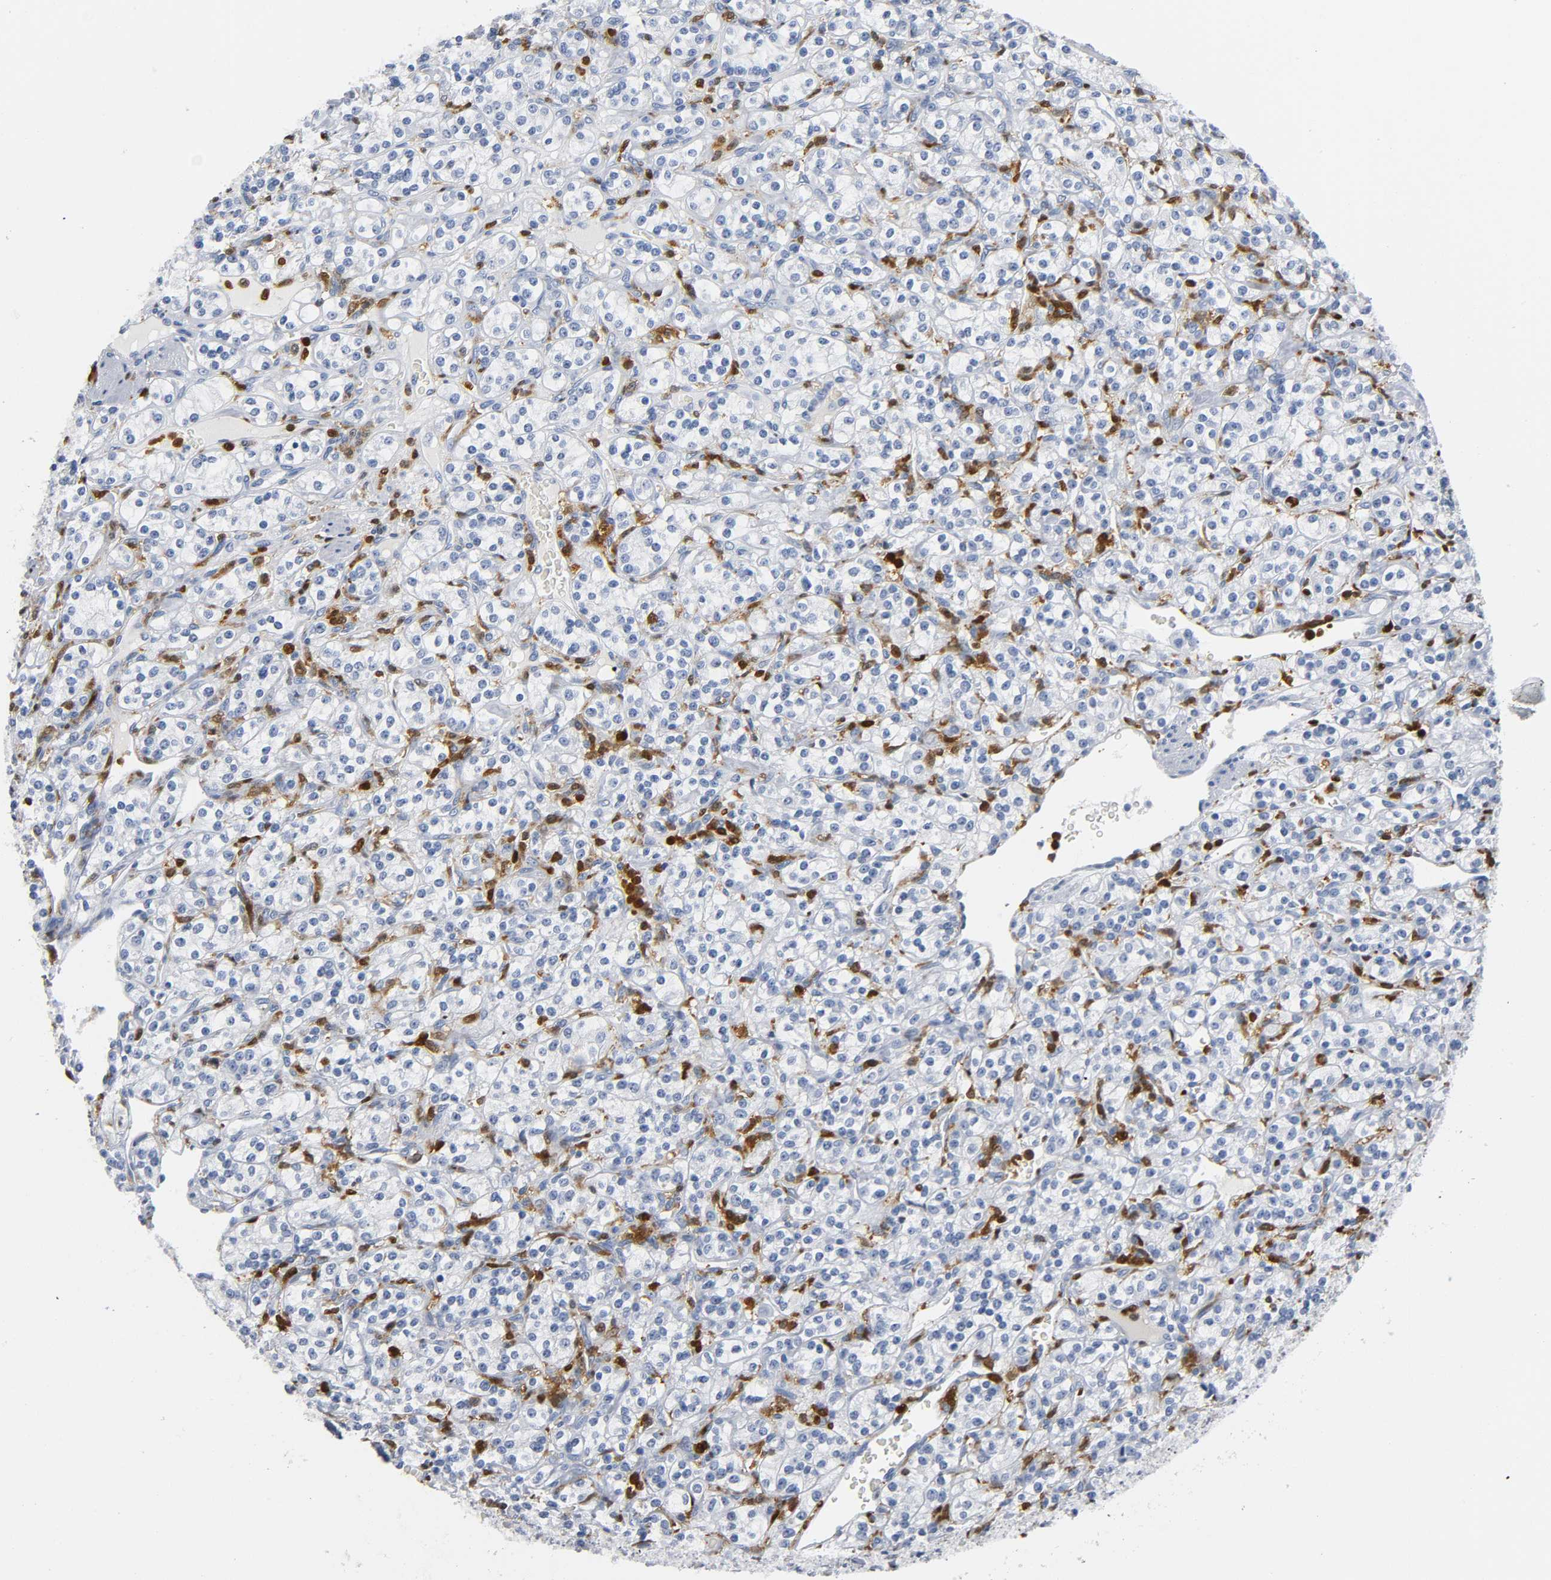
{"staining": {"intensity": "negative", "quantity": "none", "location": "none"}, "tissue": "renal cancer", "cell_type": "Tumor cells", "image_type": "cancer", "snomed": [{"axis": "morphology", "description": "Adenocarcinoma, NOS"}, {"axis": "topography", "description": "Kidney"}], "caption": "Immunohistochemical staining of human renal adenocarcinoma shows no significant expression in tumor cells.", "gene": "DOK2", "patient": {"sex": "male", "age": 77}}